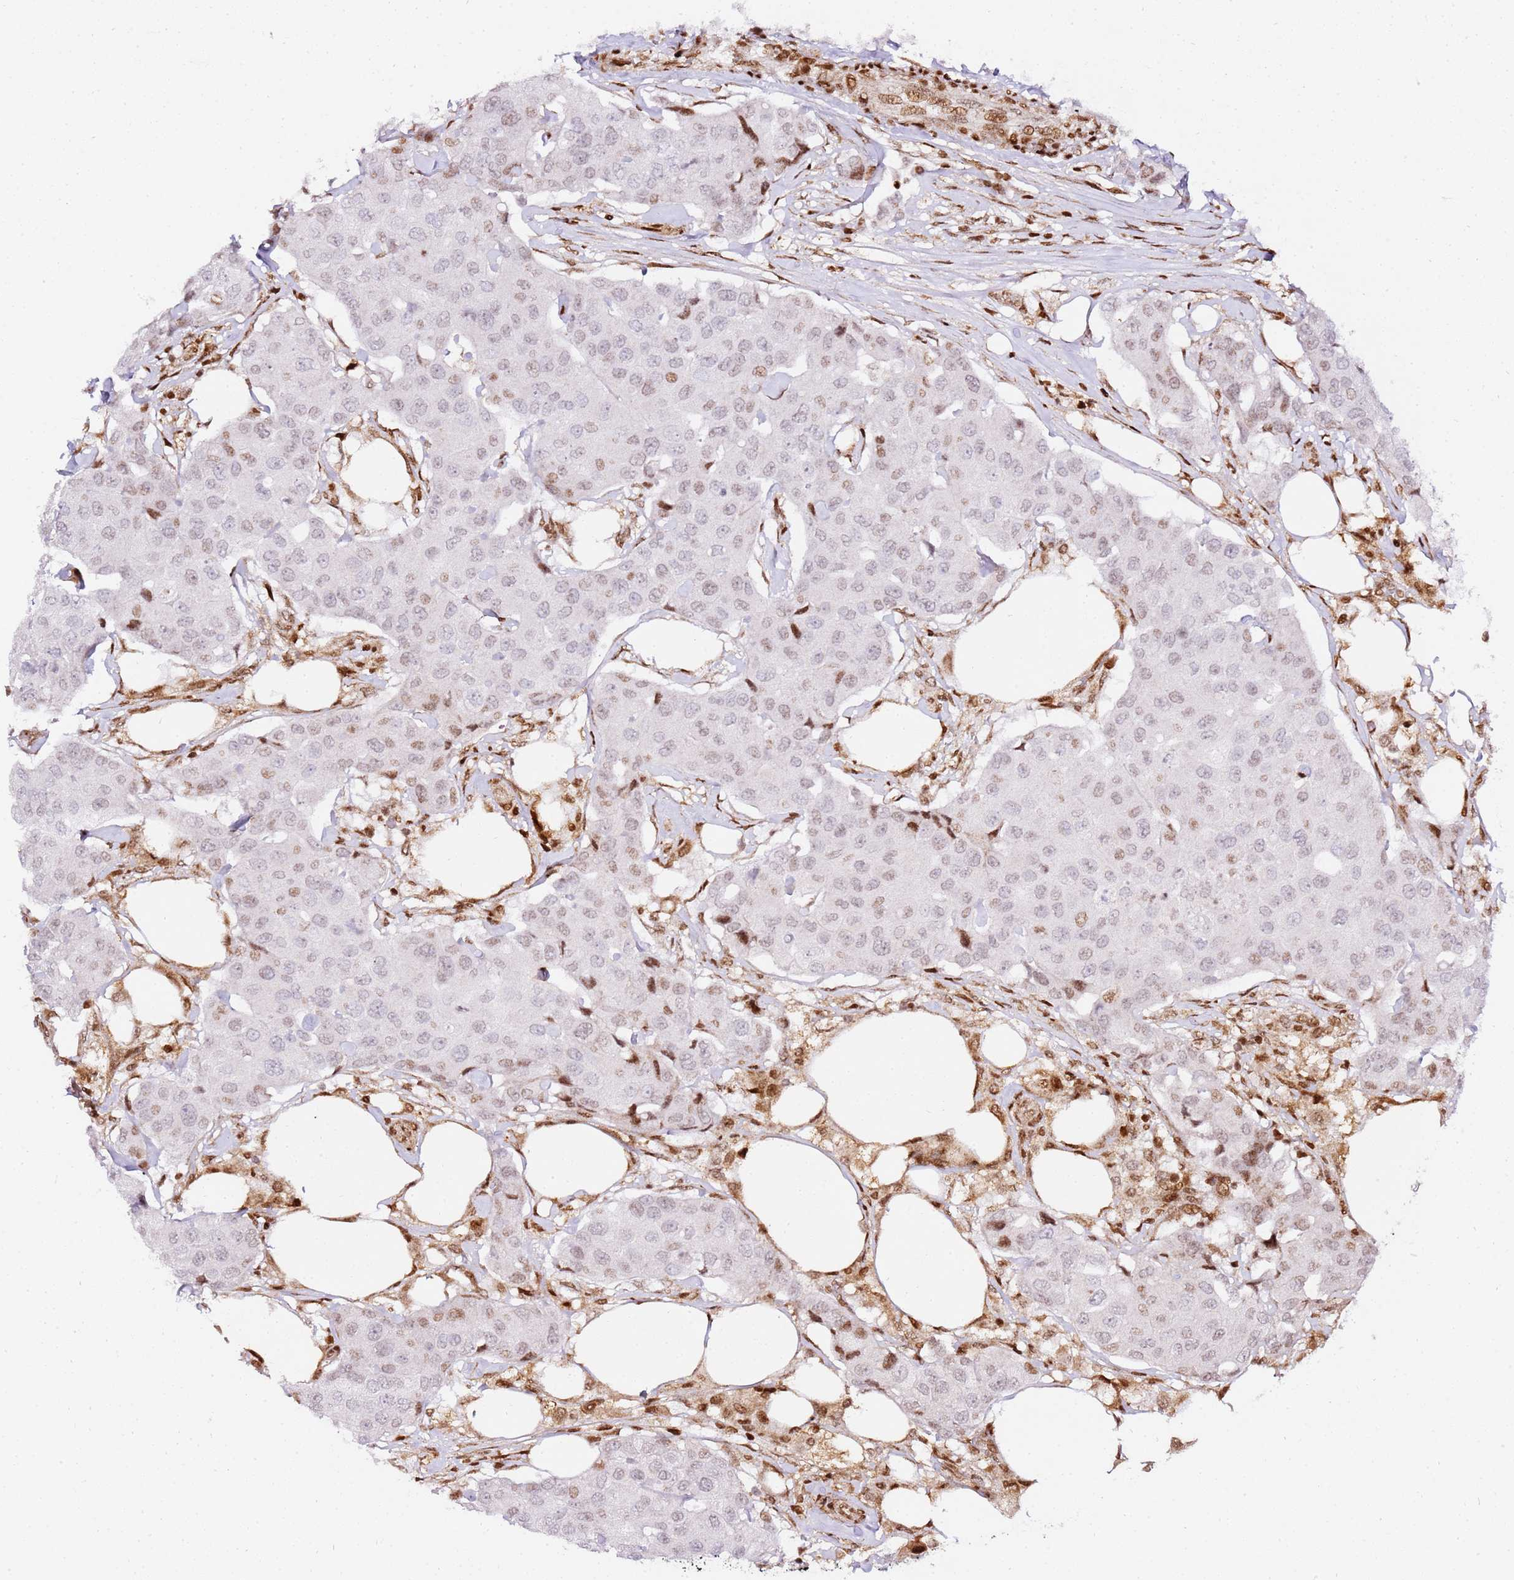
{"staining": {"intensity": "weak", "quantity": "<25%", "location": "nuclear"}, "tissue": "breast cancer", "cell_type": "Tumor cells", "image_type": "cancer", "snomed": [{"axis": "morphology", "description": "Duct carcinoma"}, {"axis": "topography", "description": "Breast"}], "caption": "Protein analysis of invasive ductal carcinoma (breast) reveals no significant expression in tumor cells. The staining is performed using DAB brown chromogen with nuclei counter-stained in using hematoxylin.", "gene": "GBP2", "patient": {"sex": "female", "age": 80}}